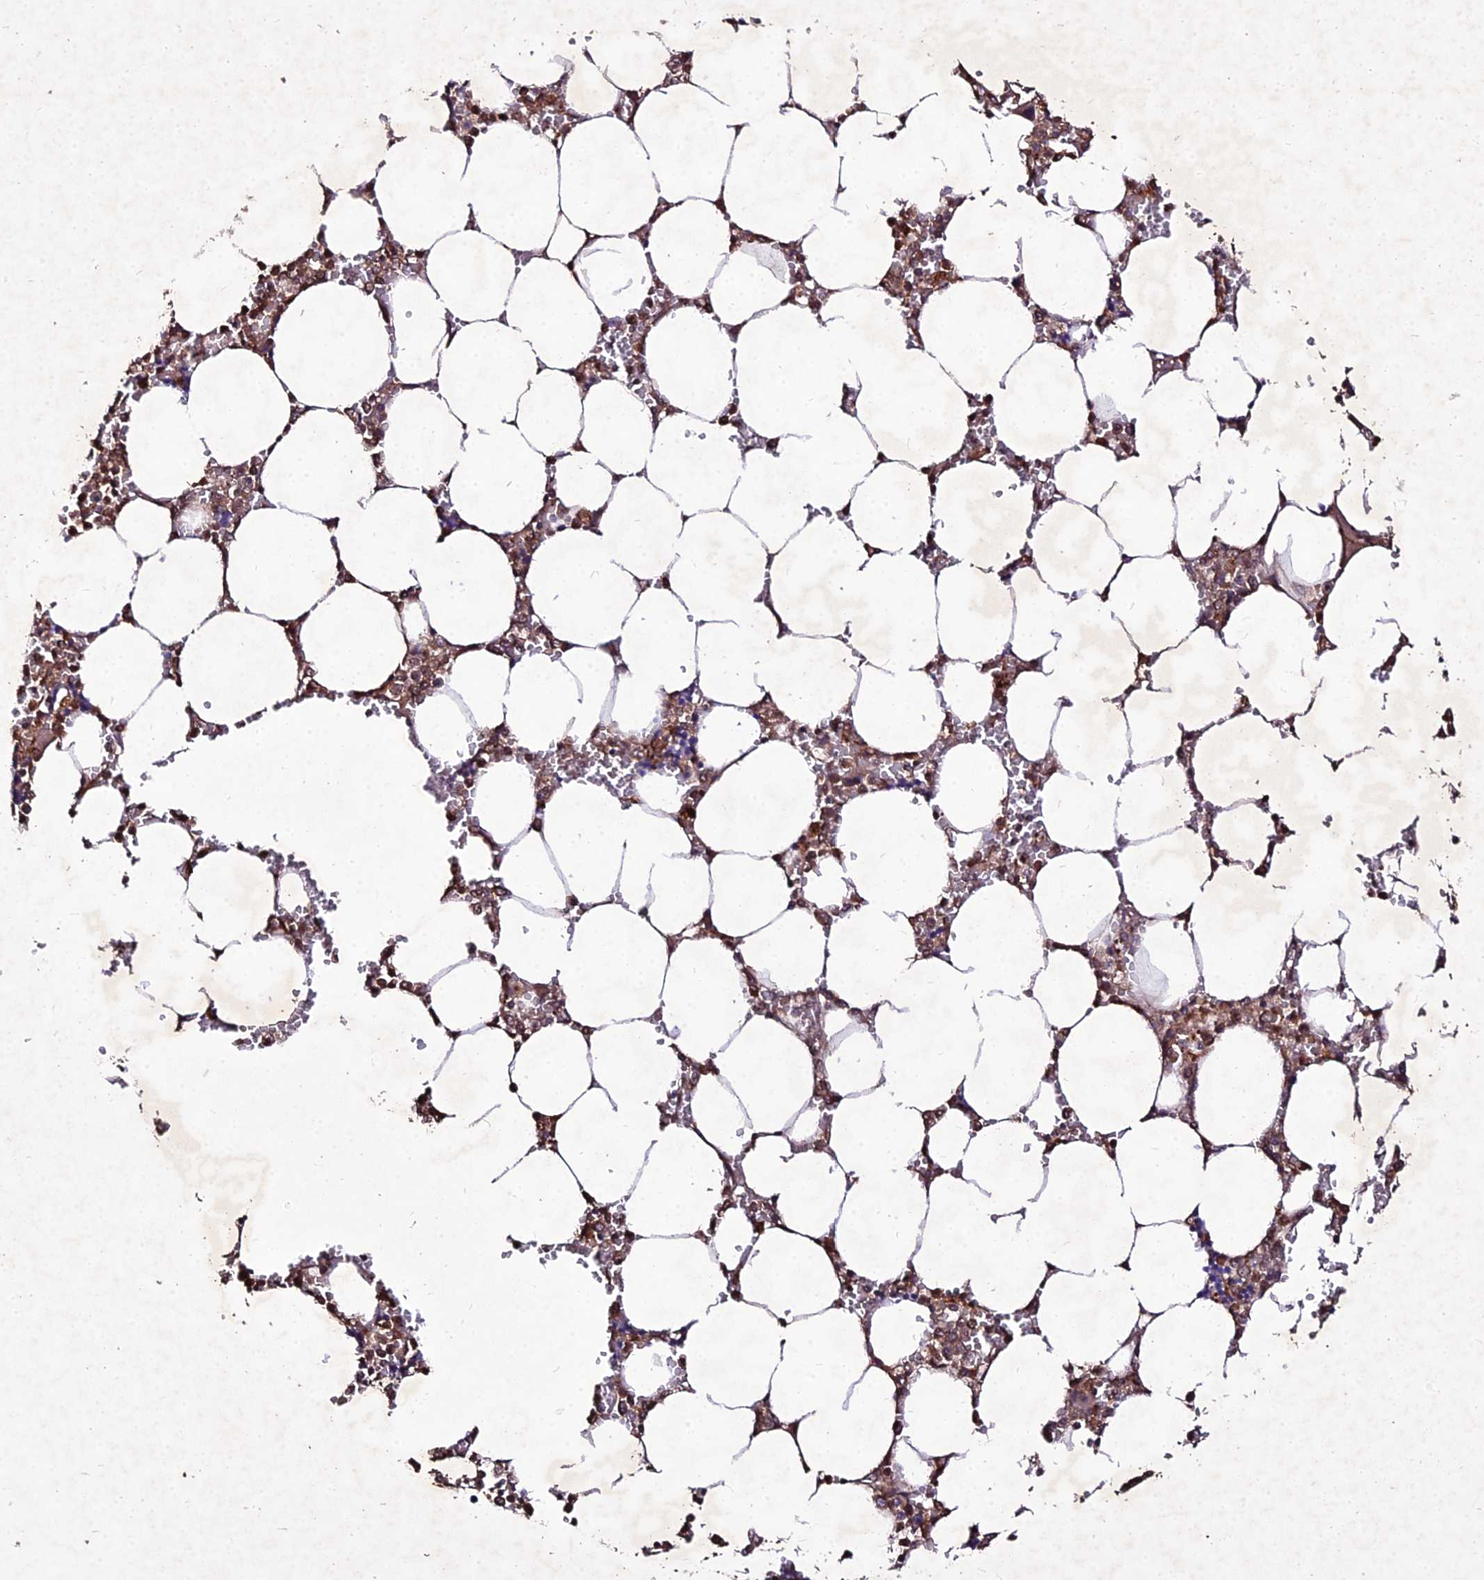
{"staining": {"intensity": "moderate", "quantity": "25%-75%", "location": "cytoplasmic/membranous"}, "tissue": "bone marrow", "cell_type": "Hematopoietic cells", "image_type": "normal", "snomed": [{"axis": "morphology", "description": "Normal tissue, NOS"}, {"axis": "topography", "description": "Bone marrow"}], "caption": "Immunohistochemistry photomicrograph of unremarkable bone marrow: human bone marrow stained using immunohistochemistry exhibits medium levels of moderate protein expression localized specifically in the cytoplasmic/membranous of hematopoietic cells, appearing as a cytoplasmic/membranous brown color.", "gene": "ZNF766", "patient": {"sex": "male", "age": 64}}